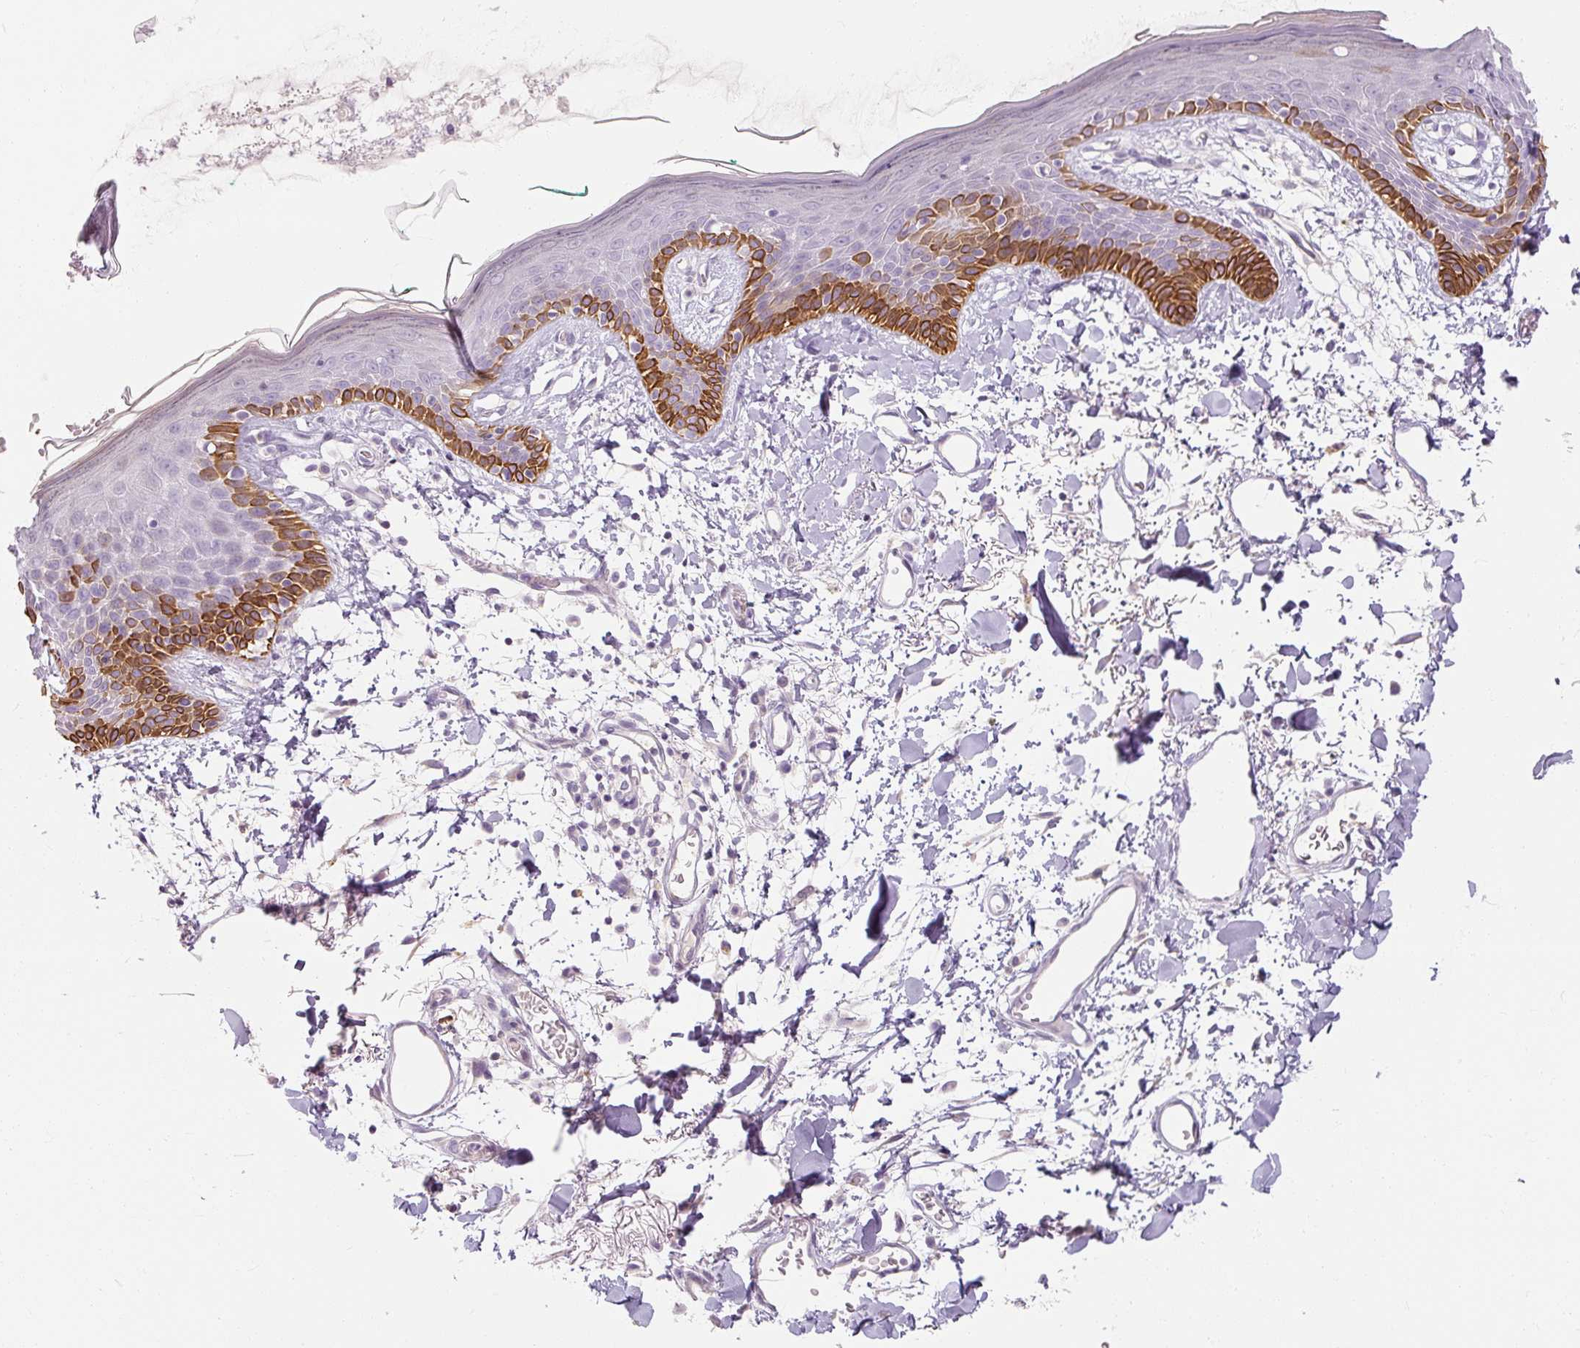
{"staining": {"intensity": "negative", "quantity": "none", "location": "none"}, "tissue": "skin", "cell_type": "Fibroblasts", "image_type": "normal", "snomed": [{"axis": "morphology", "description": "Normal tissue, NOS"}, {"axis": "topography", "description": "Skin"}], "caption": "Fibroblasts show no significant expression in benign skin.", "gene": "NFE2L3", "patient": {"sex": "male", "age": 79}}